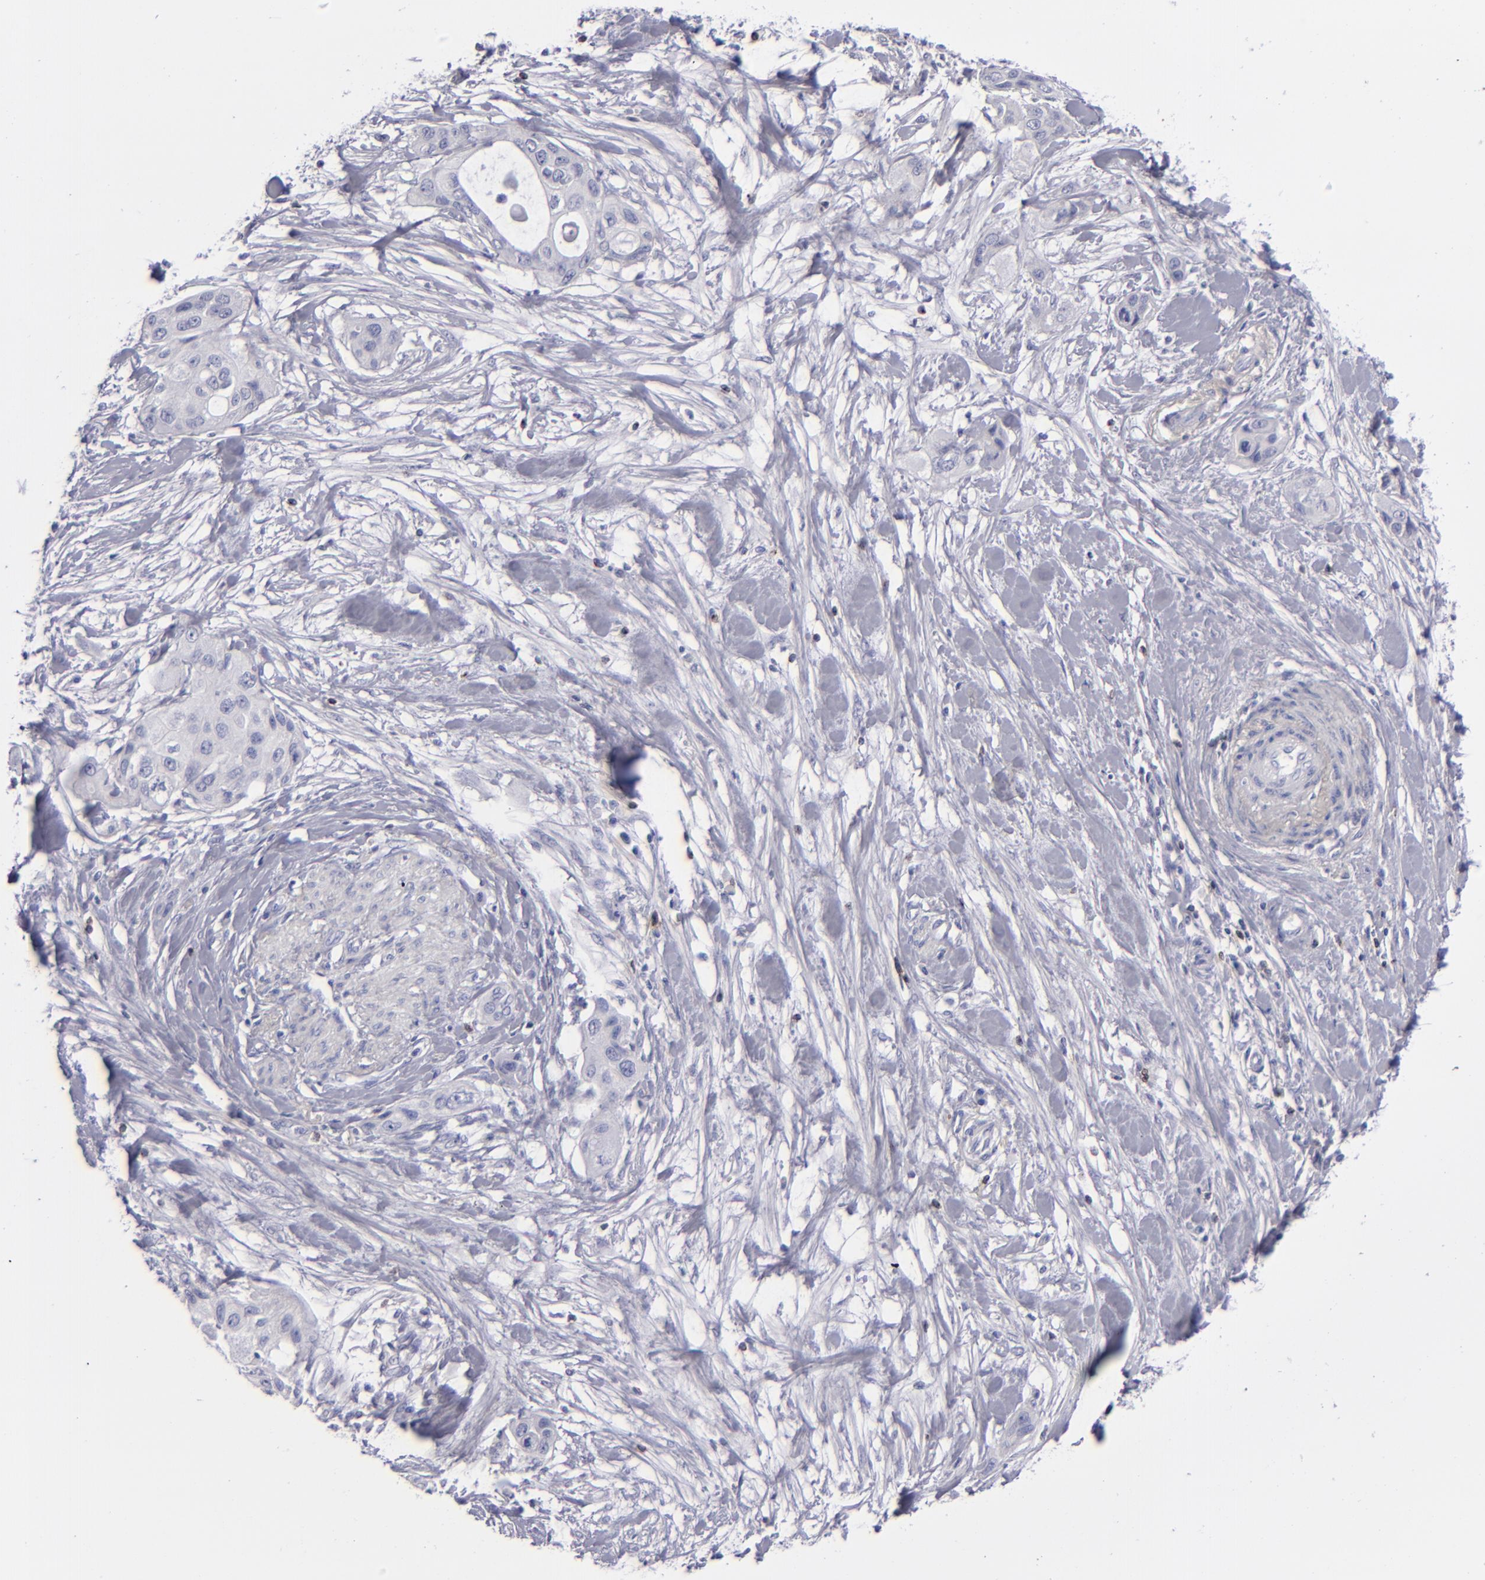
{"staining": {"intensity": "negative", "quantity": "none", "location": "none"}, "tissue": "pancreatic cancer", "cell_type": "Tumor cells", "image_type": "cancer", "snomed": [{"axis": "morphology", "description": "Adenocarcinoma, NOS"}, {"axis": "topography", "description": "Pancreas"}], "caption": "Micrograph shows no protein expression in tumor cells of adenocarcinoma (pancreatic) tissue.", "gene": "CD2", "patient": {"sex": "female", "age": 60}}